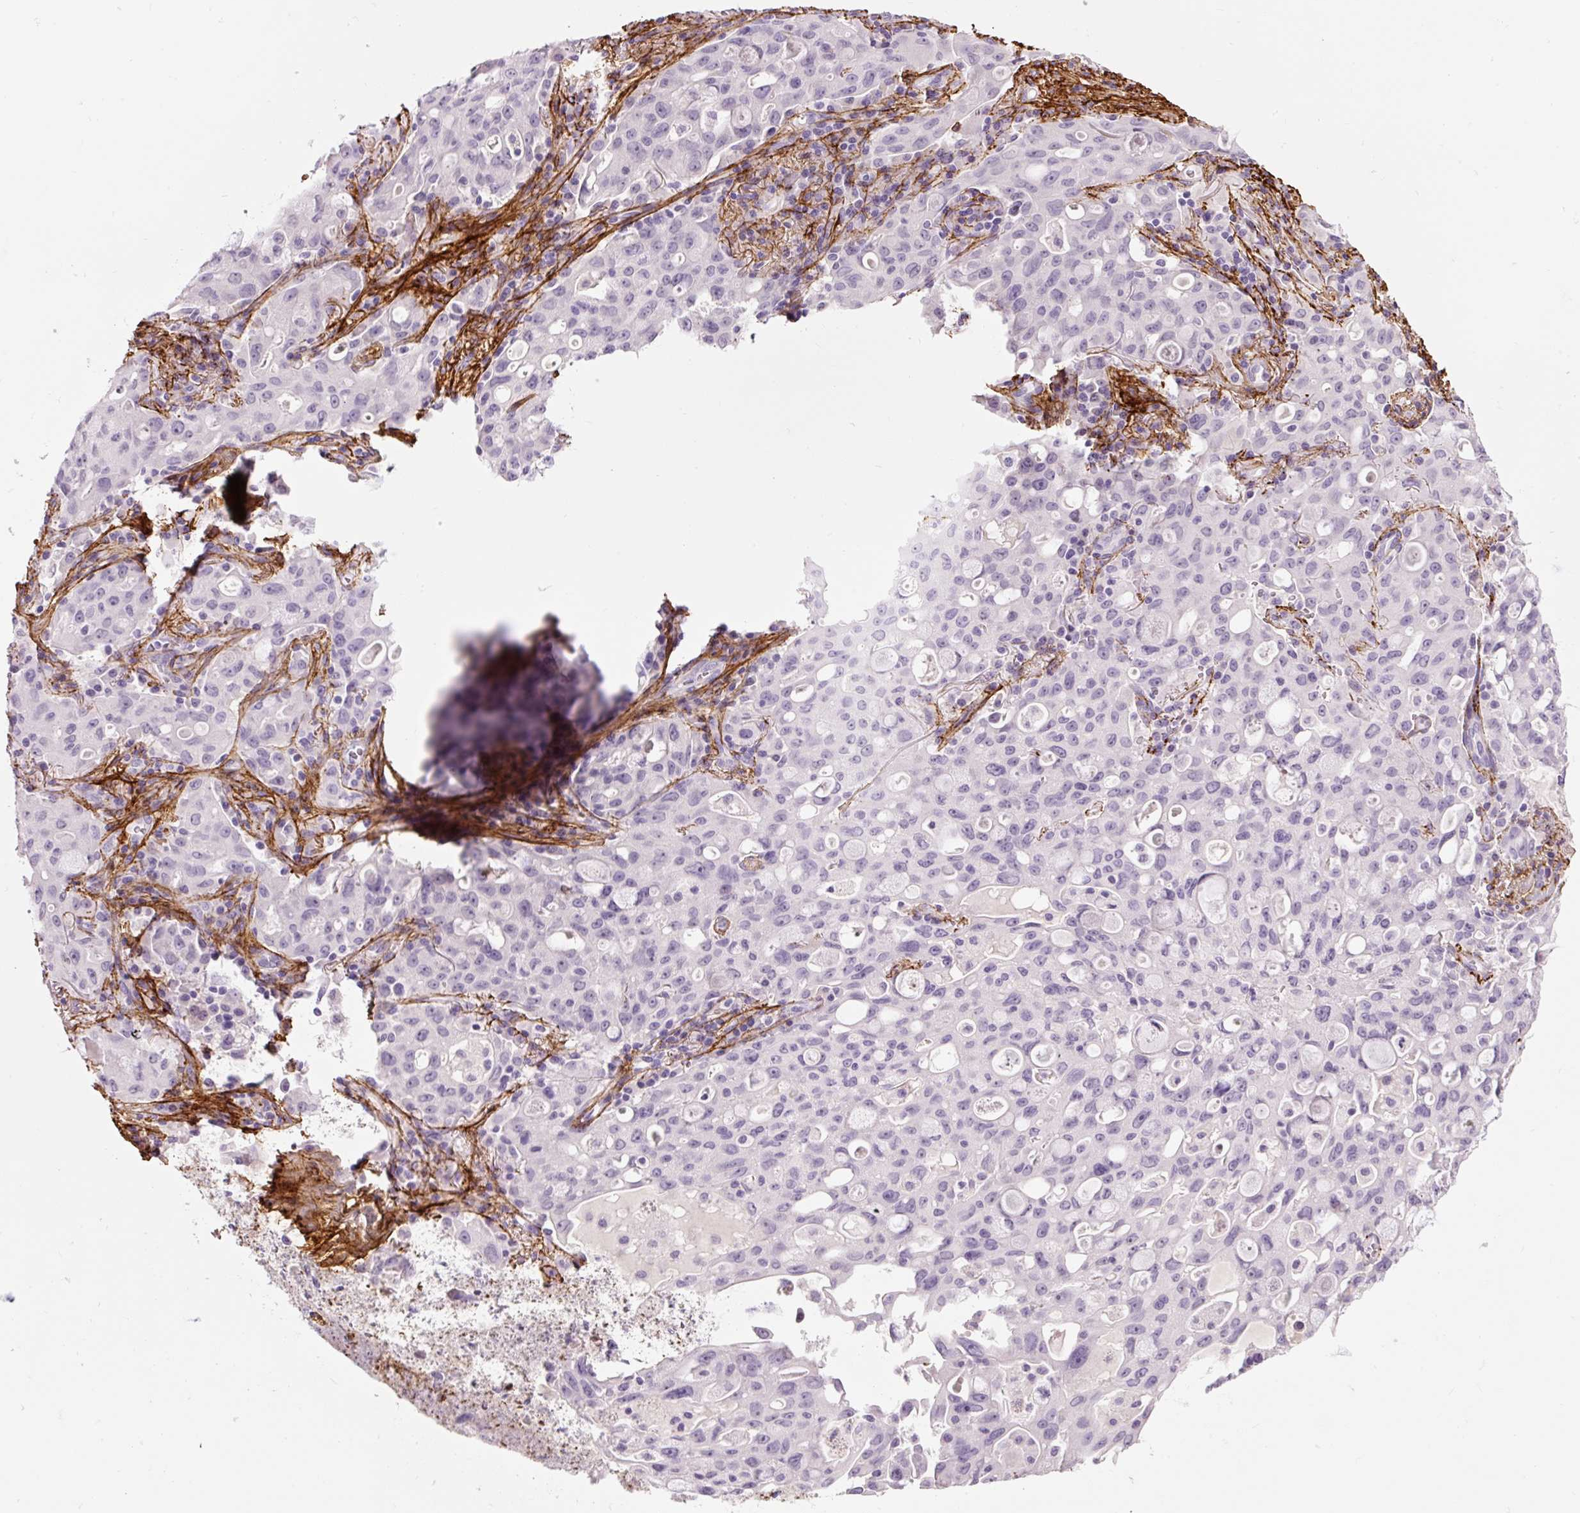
{"staining": {"intensity": "negative", "quantity": "none", "location": "none"}, "tissue": "lung cancer", "cell_type": "Tumor cells", "image_type": "cancer", "snomed": [{"axis": "morphology", "description": "Adenocarcinoma, NOS"}, {"axis": "topography", "description": "Lung"}], "caption": "Tumor cells are negative for protein expression in human lung adenocarcinoma. (IHC, brightfield microscopy, high magnification).", "gene": "FBN1", "patient": {"sex": "female", "age": 44}}